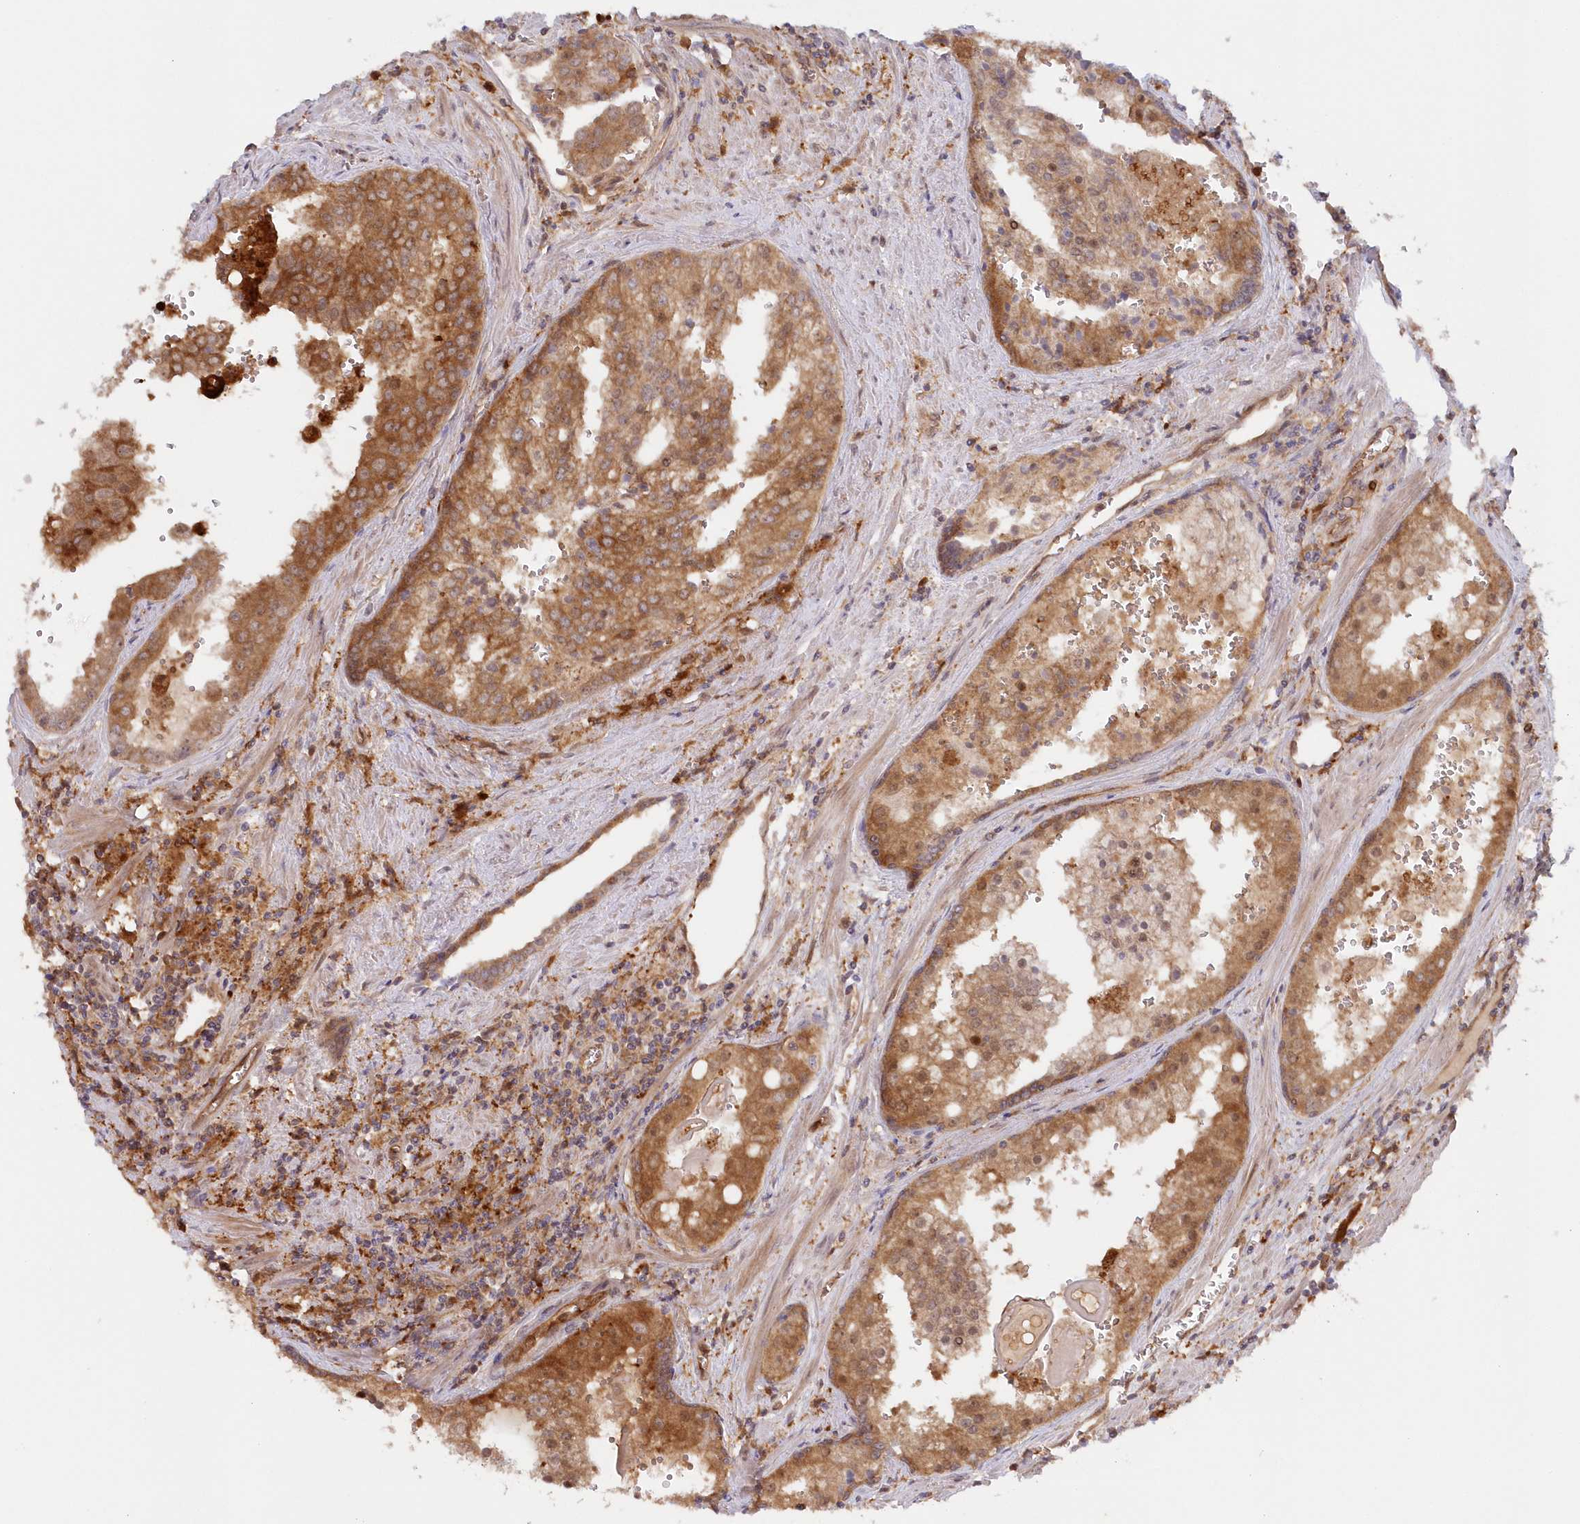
{"staining": {"intensity": "moderate", "quantity": ">75%", "location": "cytoplasmic/membranous"}, "tissue": "prostate cancer", "cell_type": "Tumor cells", "image_type": "cancer", "snomed": [{"axis": "morphology", "description": "Adenocarcinoma, High grade"}, {"axis": "topography", "description": "Prostate"}], "caption": "Immunohistochemistry (IHC) of human high-grade adenocarcinoma (prostate) exhibits medium levels of moderate cytoplasmic/membranous positivity in approximately >75% of tumor cells.", "gene": "GBE1", "patient": {"sex": "male", "age": 68}}